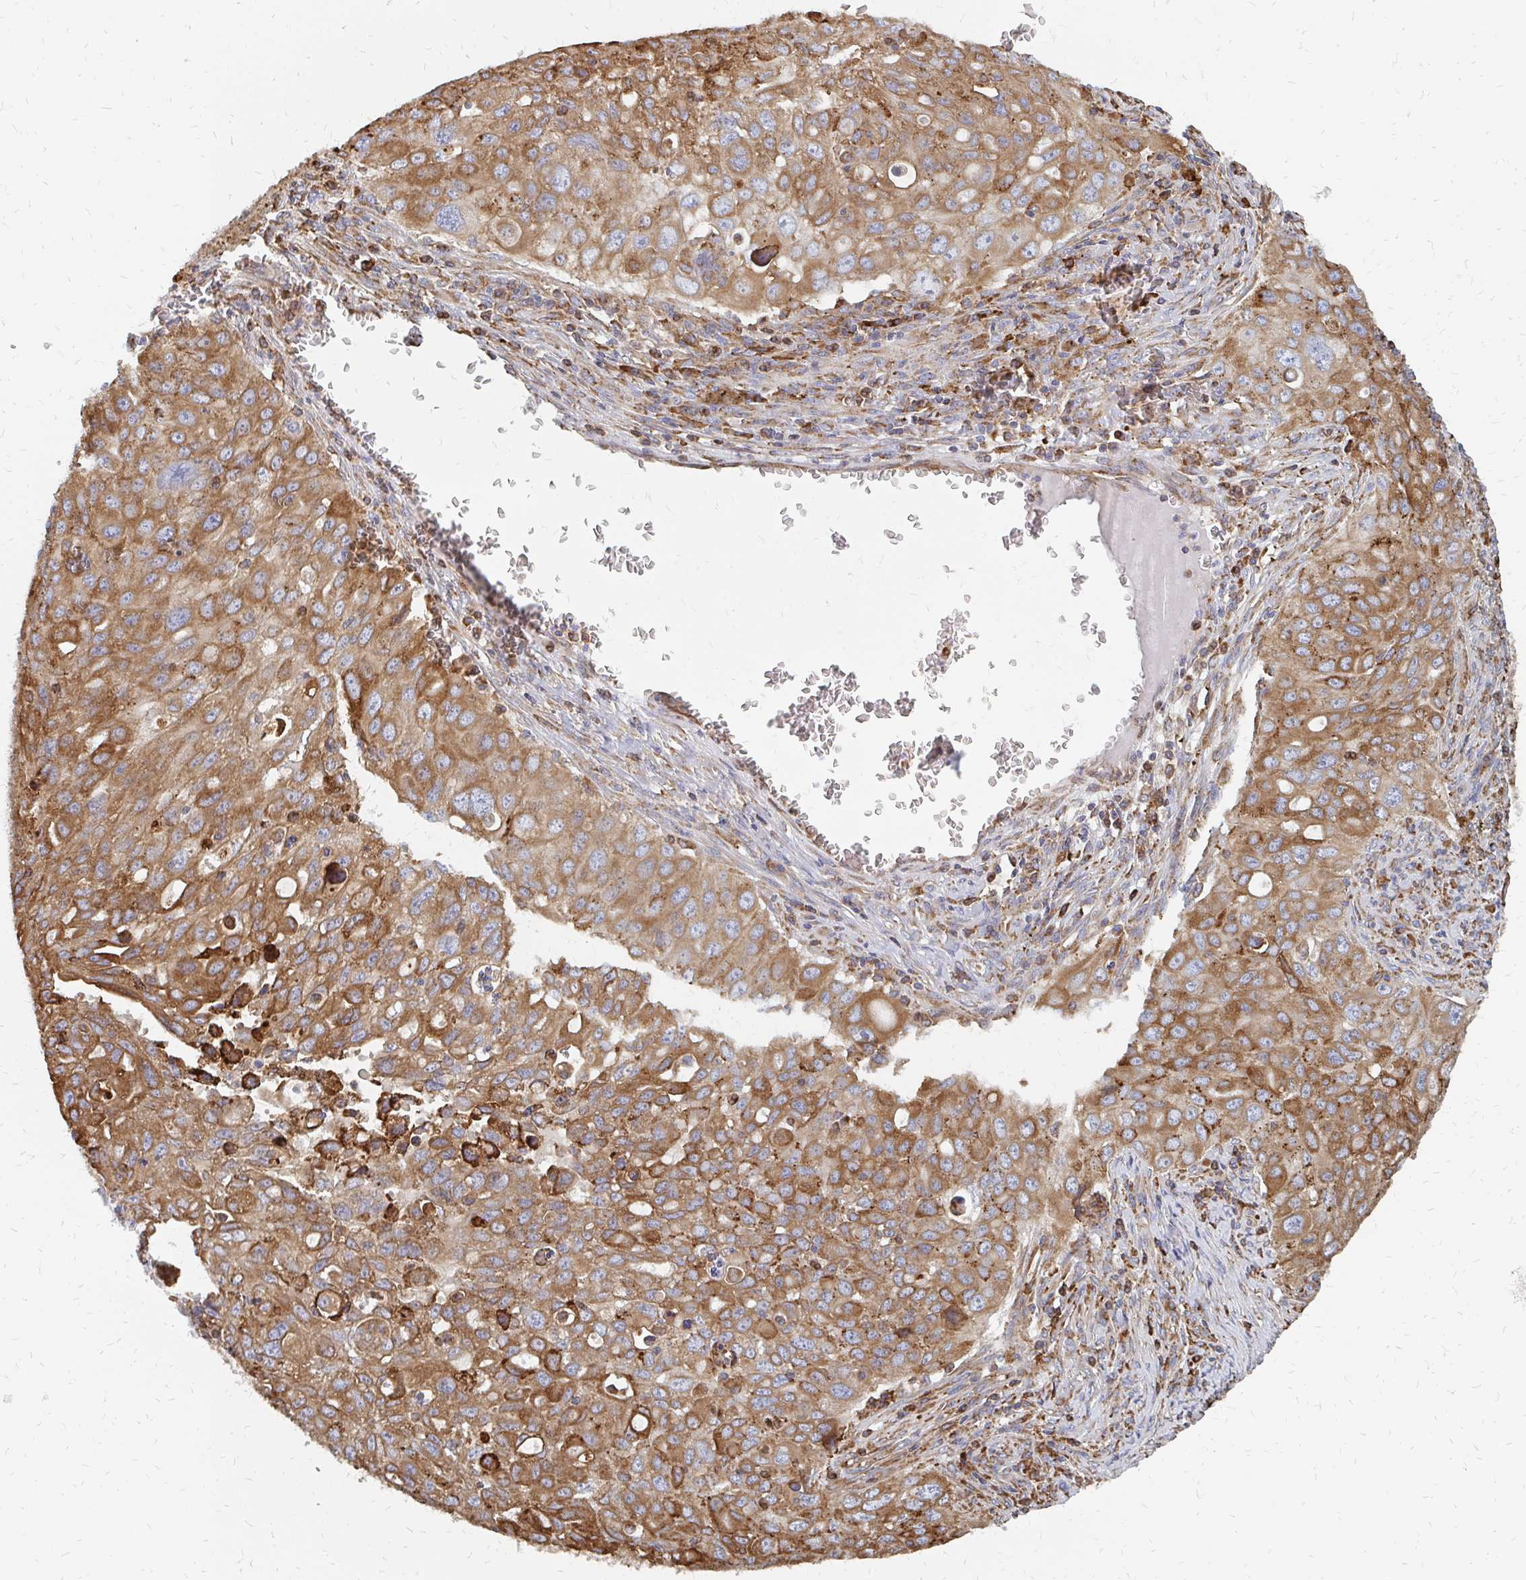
{"staining": {"intensity": "moderate", "quantity": ">75%", "location": "cytoplasmic/membranous"}, "tissue": "lung cancer", "cell_type": "Tumor cells", "image_type": "cancer", "snomed": [{"axis": "morphology", "description": "Adenocarcinoma, NOS"}, {"axis": "morphology", "description": "Adenocarcinoma, metastatic, NOS"}, {"axis": "topography", "description": "Lymph node"}, {"axis": "topography", "description": "Lung"}], "caption": "Immunohistochemical staining of lung cancer exhibits moderate cytoplasmic/membranous protein expression in about >75% of tumor cells.", "gene": "PPP1R13L", "patient": {"sex": "female", "age": 42}}